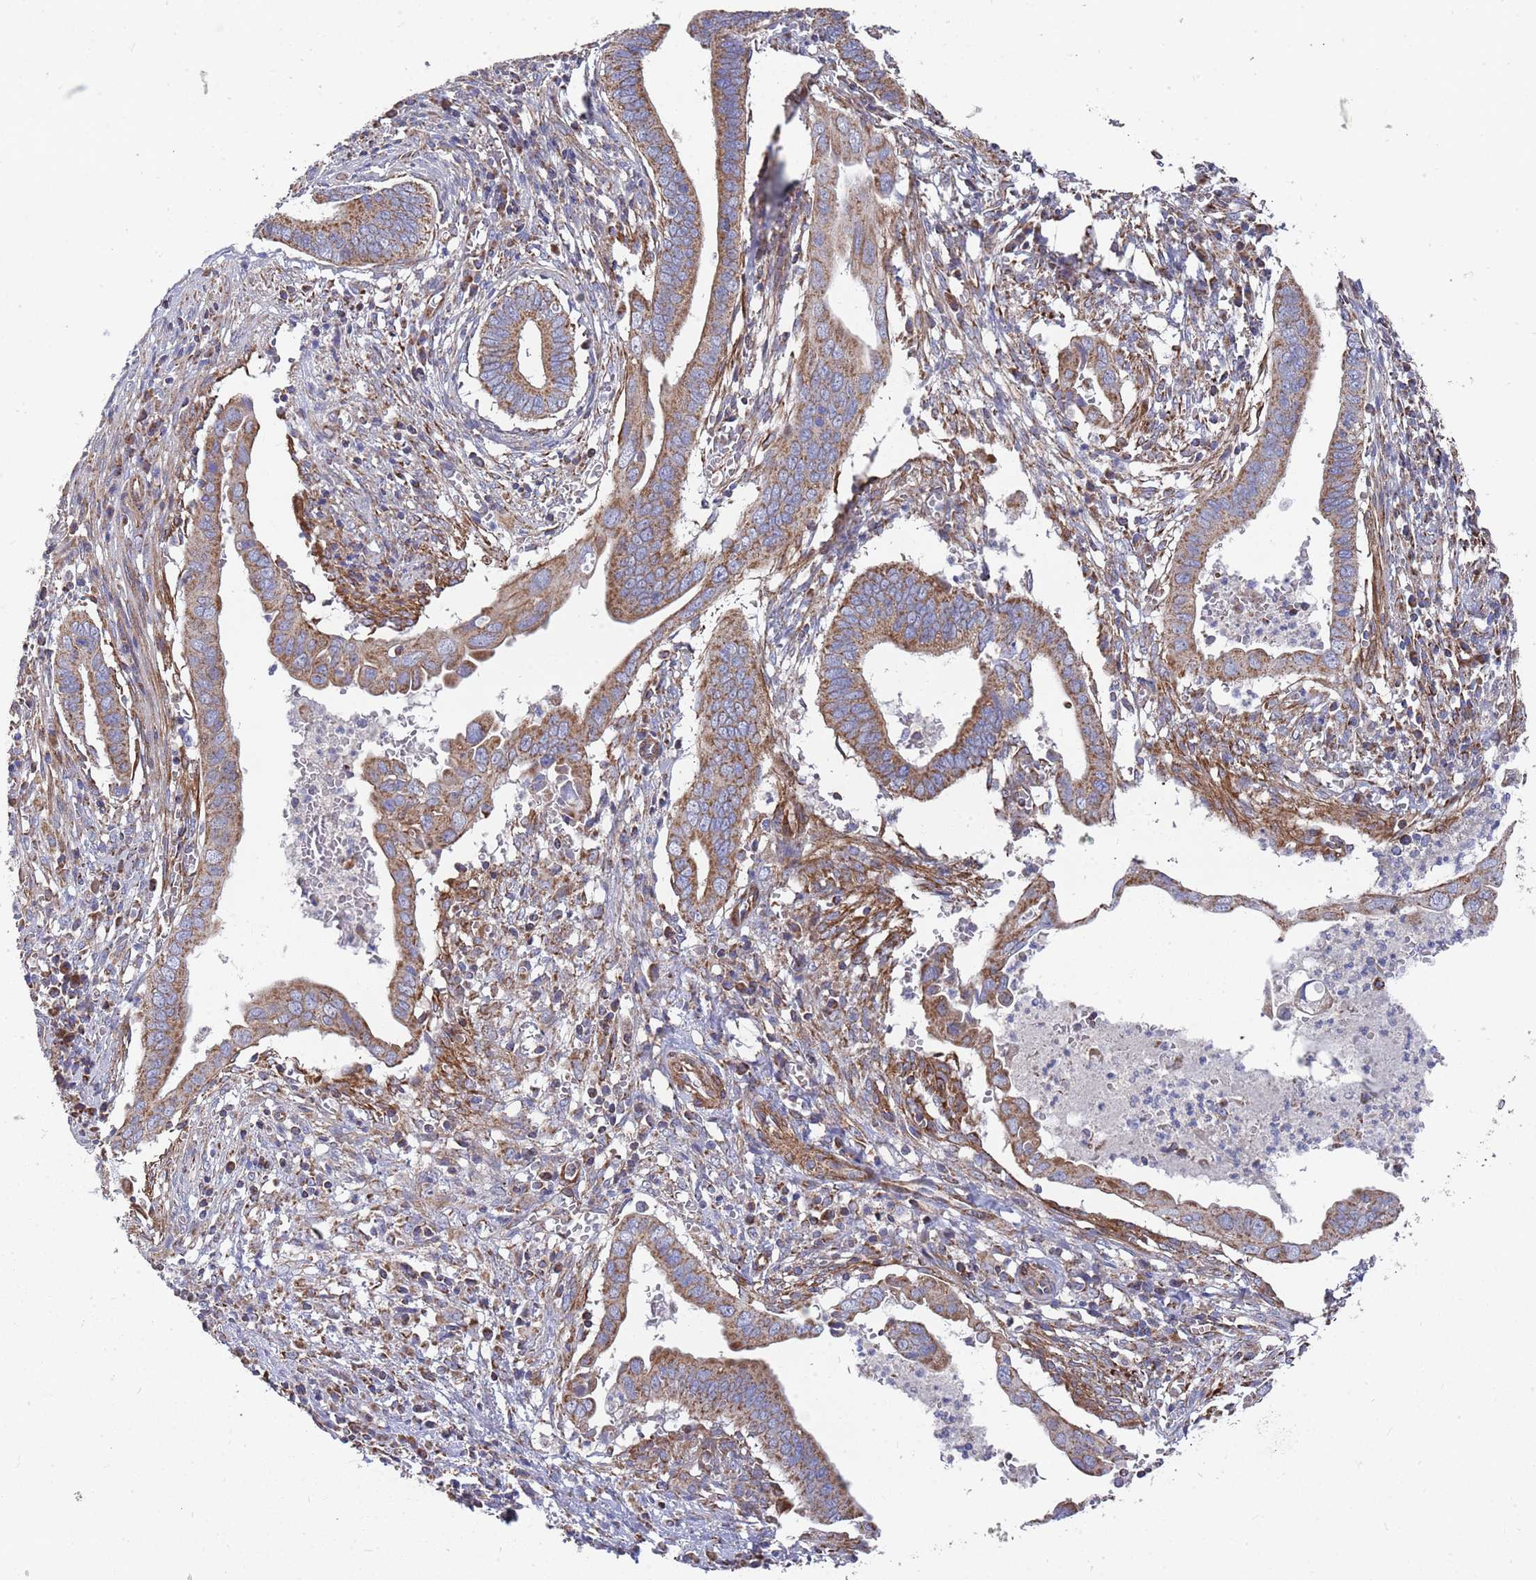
{"staining": {"intensity": "moderate", "quantity": ">75%", "location": "cytoplasmic/membranous"}, "tissue": "cervical cancer", "cell_type": "Tumor cells", "image_type": "cancer", "snomed": [{"axis": "morphology", "description": "Adenocarcinoma, NOS"}, {"axis": "topography", "description": "Cervix"}], "caption": "Immunohistochemistry (IHC) micrograph of neoplastic tissue: human cervical cancer (adenocarcinoma) stained using IHC shows medium levels of moderate protein expression localized specifically in the cytoplasmic/membranous of tumor cells, appearing as a cytoplasmic/membranous brown color.", "gene": "WDFY3", "patient": {"sex": "female", "age": 42}}